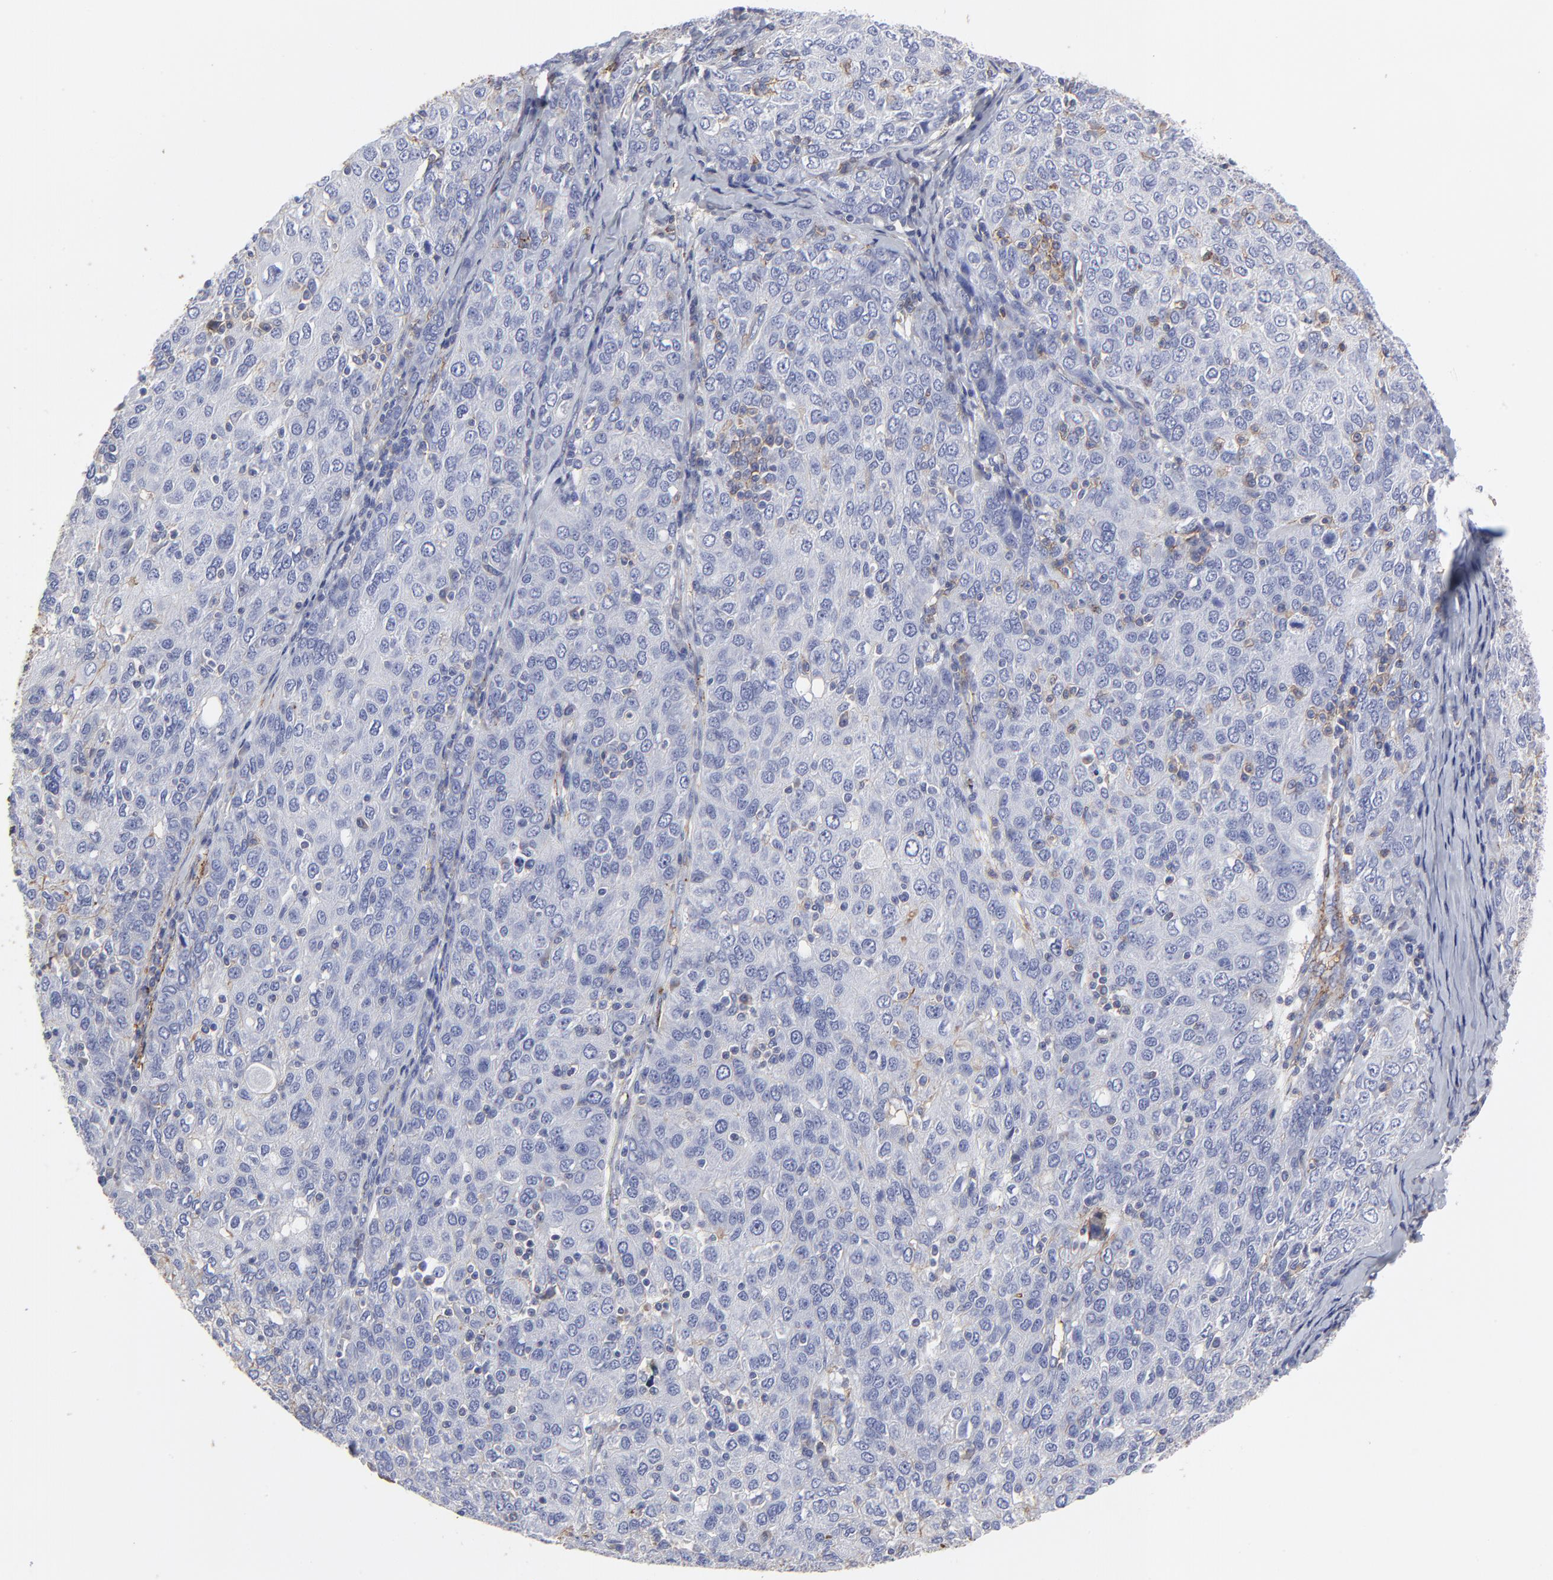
{"staining": {"intensity": "negative", "quantity": "none", "location": "none"}, "tissue": "ovarian cancer", "cell_type": "Tumor cells", "image_type": "cancer", "snomed": [{"axis": "morphology", "description": "Carcinoma, endometroid"}, {"axis": "topography", "description": "Ovary"}], "caption": "Human endometroid carcinoma (ovarian) stained for a protein using immunohistochemistry reveals no positivity in tumor cells.", "gene": "ANXA6", "patient": {"sex": "female", "age": 50}}